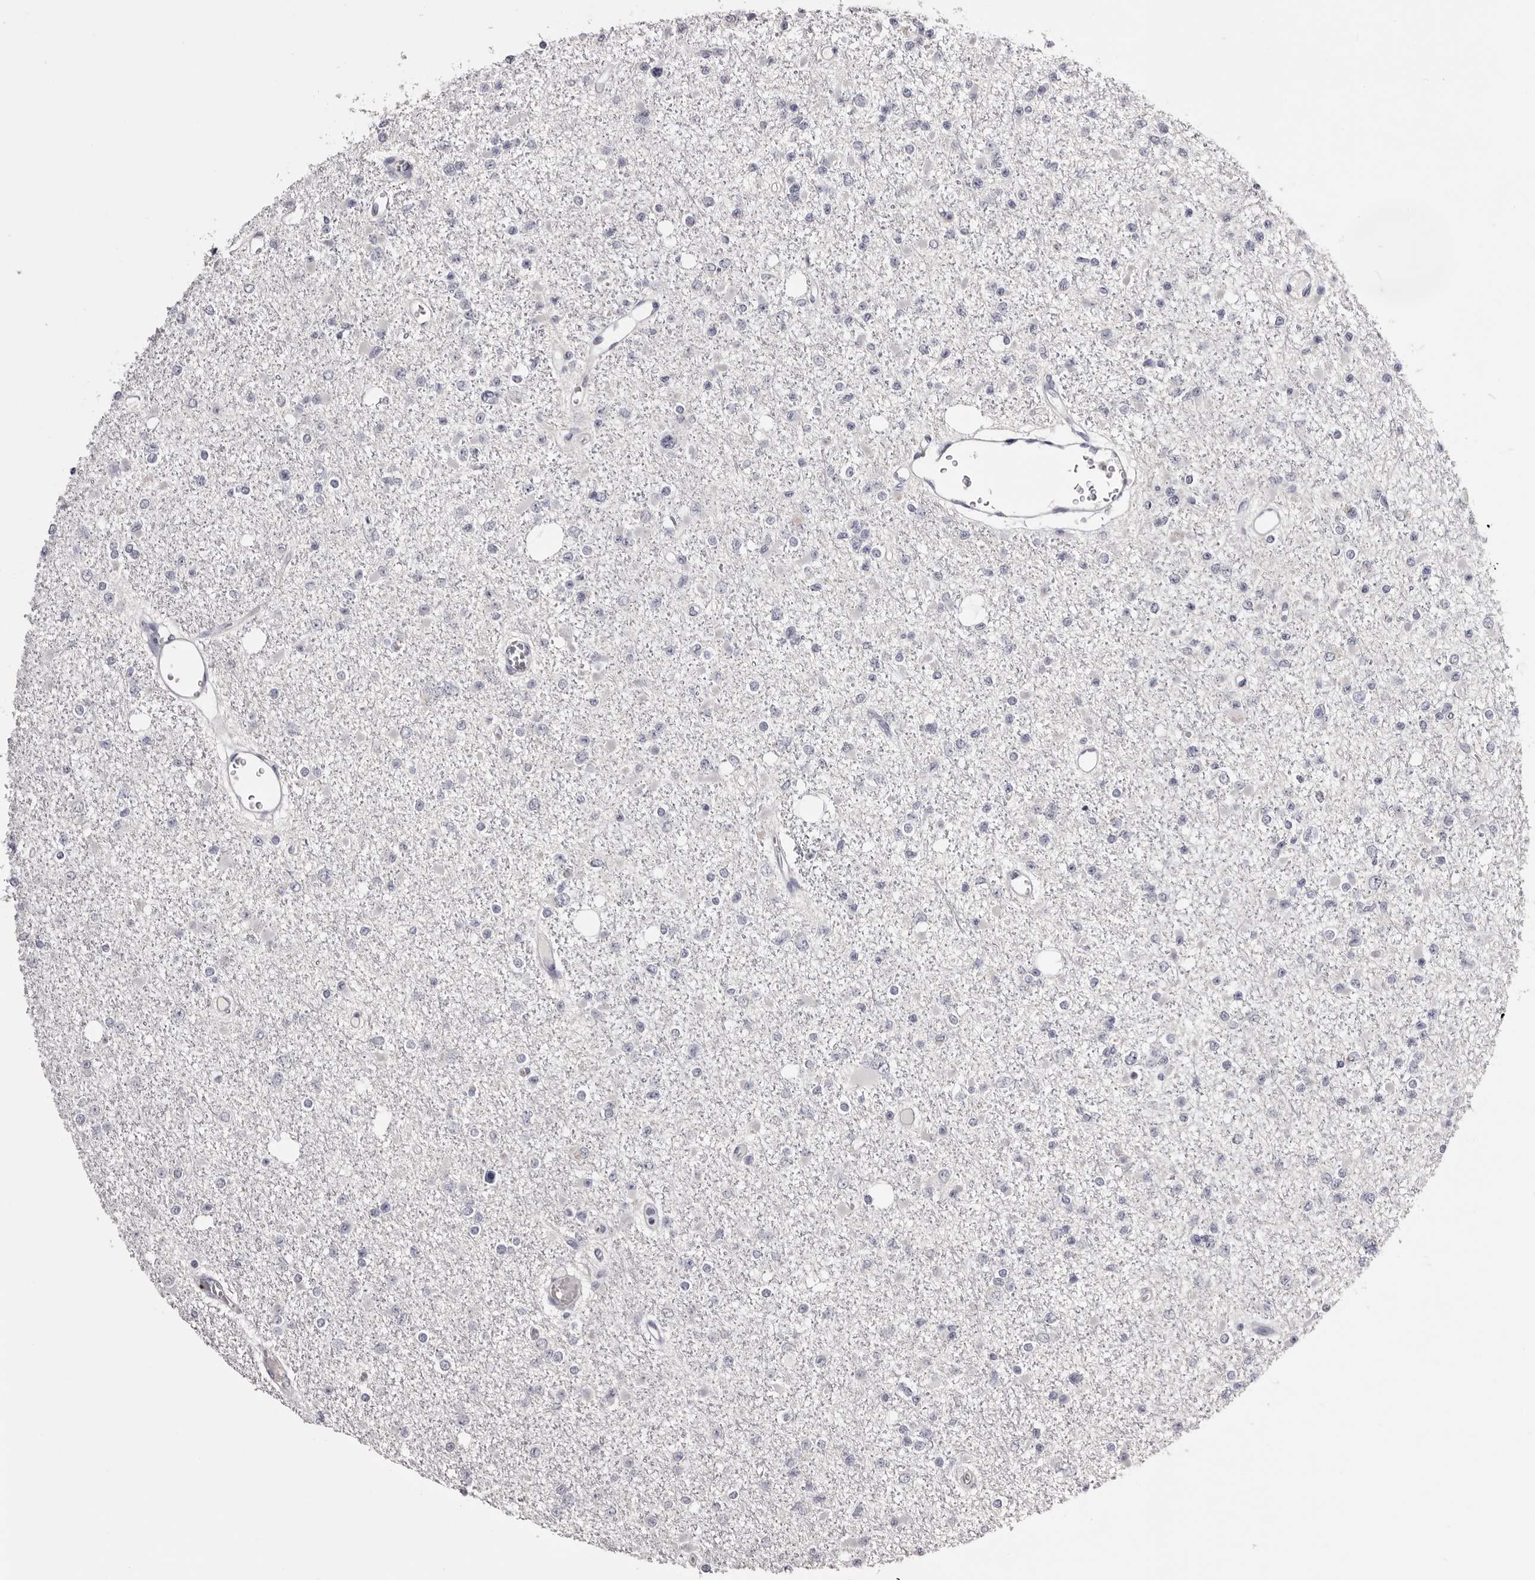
{"staining": {"intensity": "negative", "quantity": "none", "location": "none"}, "tissue": "glioma", "cell_type": "Tumor cells", "image_type": "cancer", "snomed": [{"axis": "morphology", "description": "Glioma, malignant, Low grade"}, {"axis": "topography", "description": "Brain"}], "caption": "Human malignant glioma (low-grade) stained for a protein using immunohistochemistry shows no staining in tumor cells.", "gene": "CASQ1", "patient": {"sex": "female", "age": 22}}